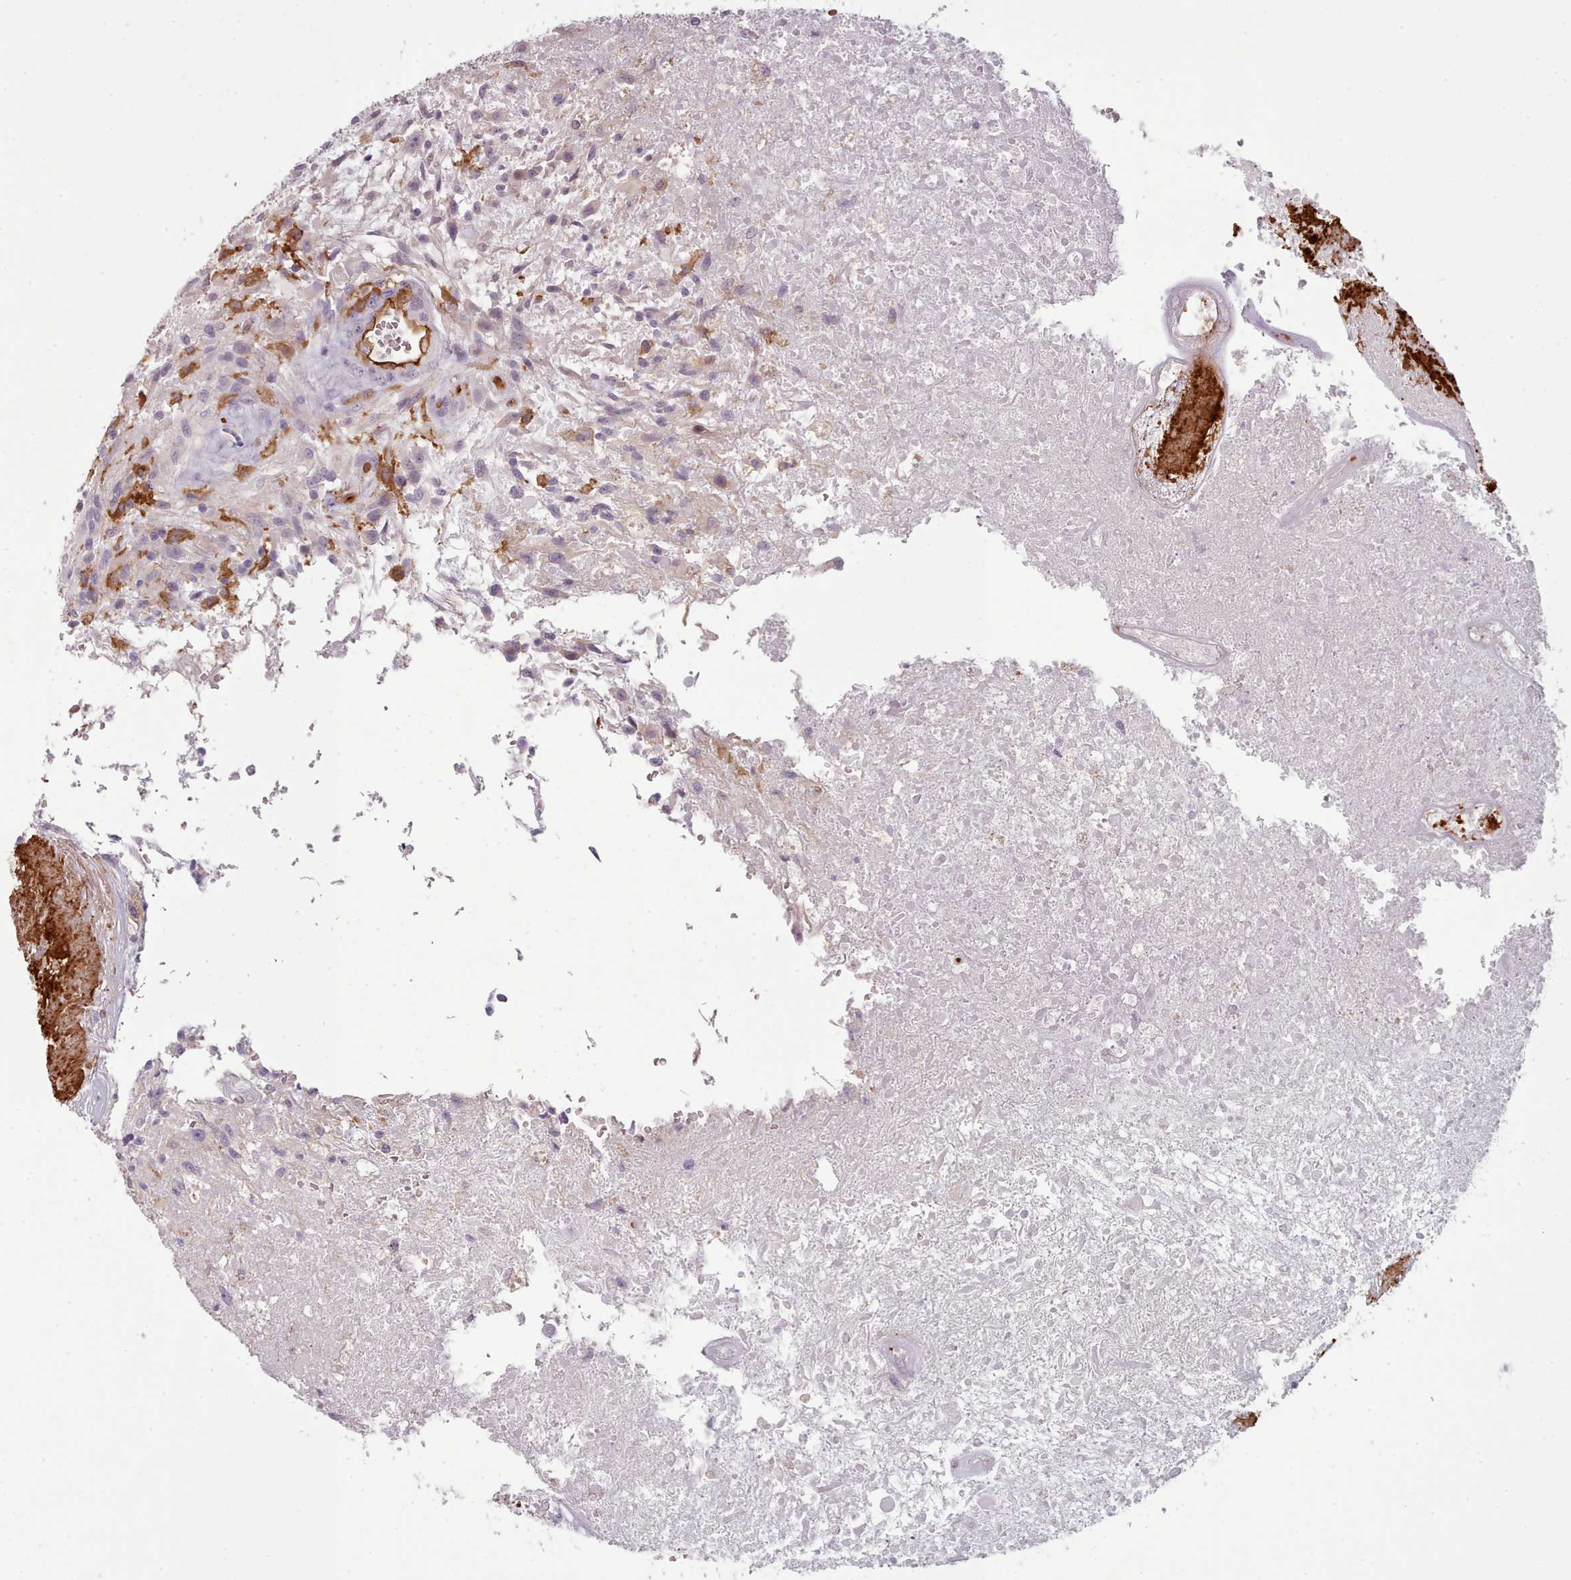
{"staining": {"intensity": "negative", "quantity": "none", "location": "none"}, "tissue": "glioma", "cell_type": "Tumor cells", "image_type": "cancer", "snomed": [{"axis": "morphology", "description": "Glioma, malignant, High grade"}, {"axis": "topography", "description": "Brain"}], "caption": "IHC photomicrograph of neoplastic tissue: human glioma stained with DAB displays no significant protein staining in tumor cells.", "gene": "CD300LF", "patient": {"sex": "male", "age": 56}}